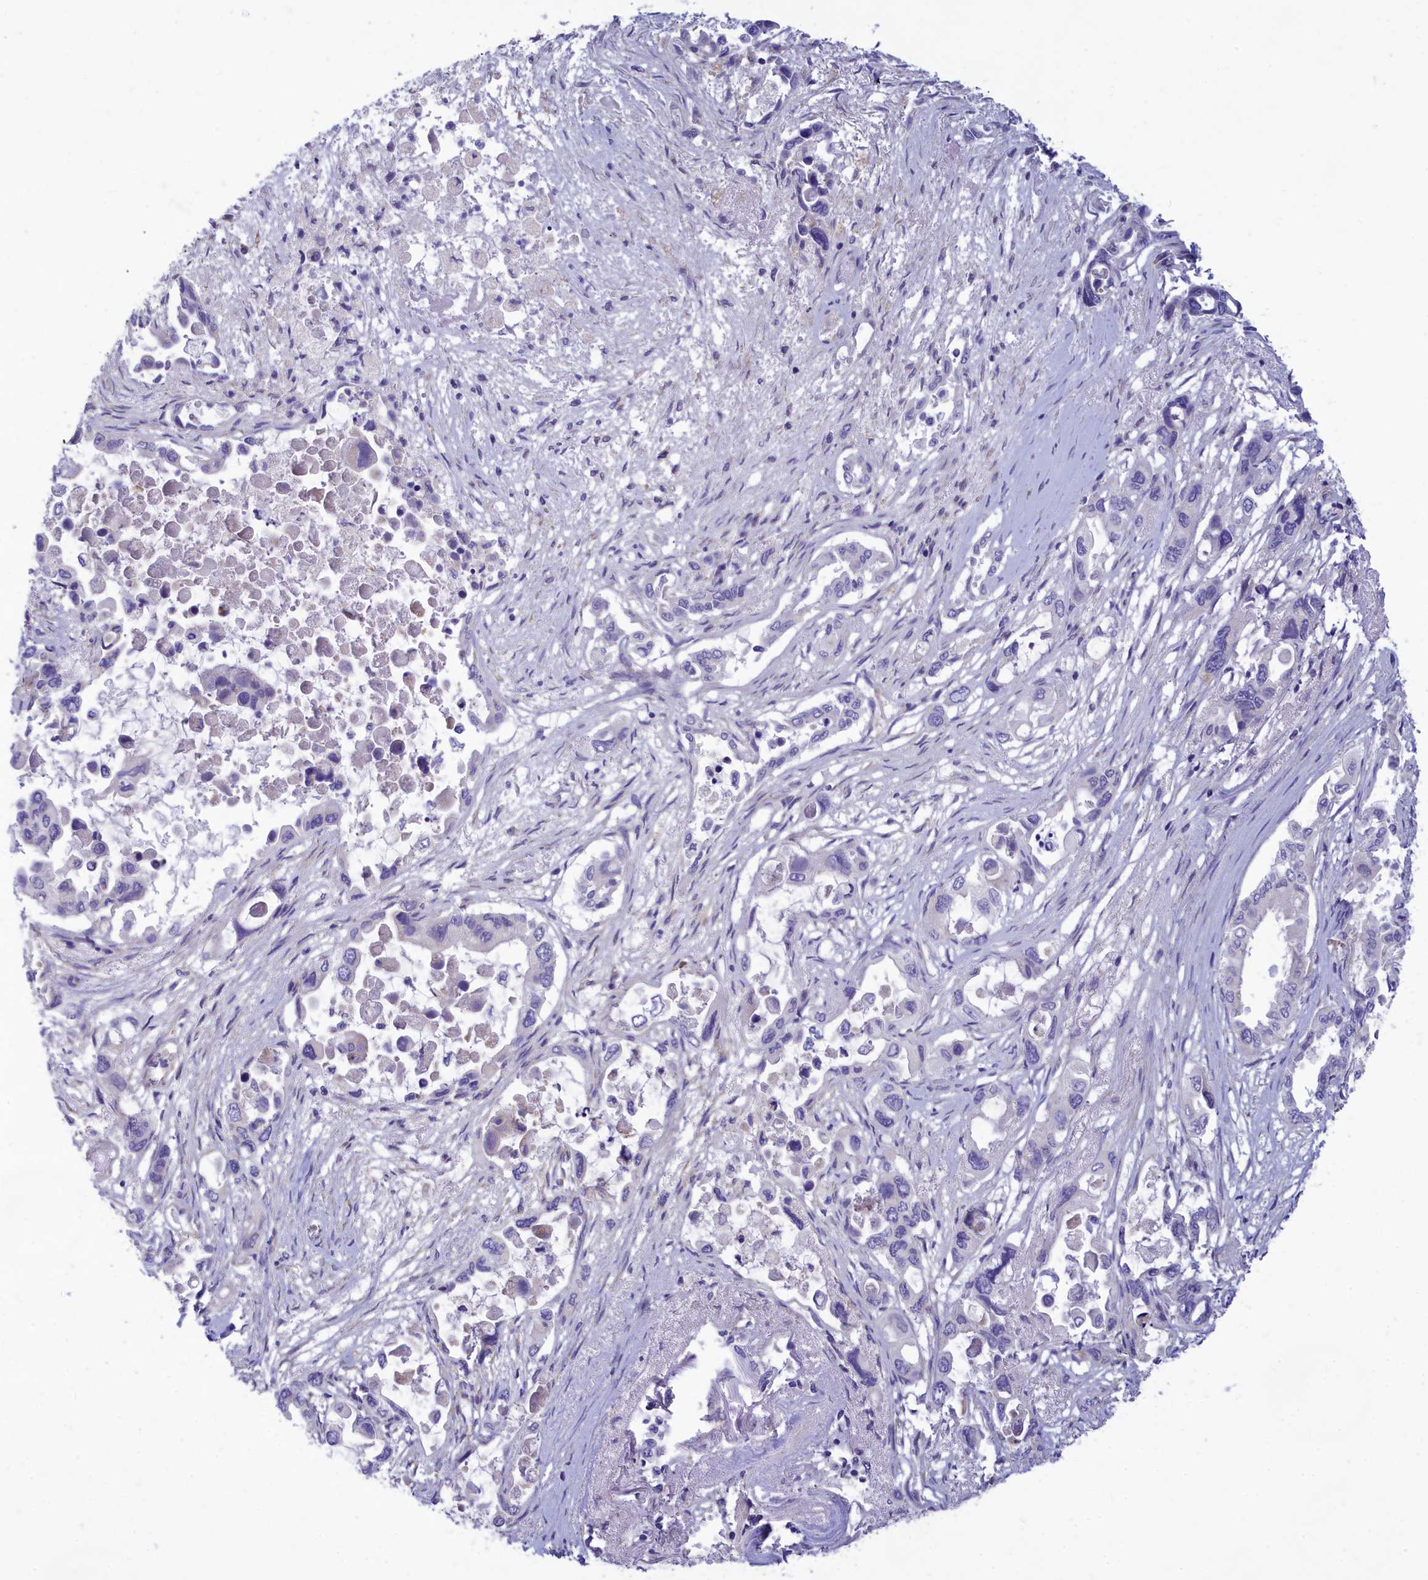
{"staining": {"intensity": "negative", "quantity": "none", "location": "none"}, "tissue": "pancreatic cancer", "cell_type": "Tumor cells", "image_type": "cancer", "snomed": [{"axis": "morphology", "description": "Adenocarcinoma, NOS"}, {"axis": "topography", "description": "Pancreas"}], "caption": "Tumor cells are negative for protein expression in human pancreatic cancer (adenocarcinoma). The staining was performed using DAB to visualize the protein expression in brown, while the nuclei were stained in blue with hematoxylin (Magnification: 20x).", "gene": "TMEM30B", "patient": {"sex": "male", "age": 92}}